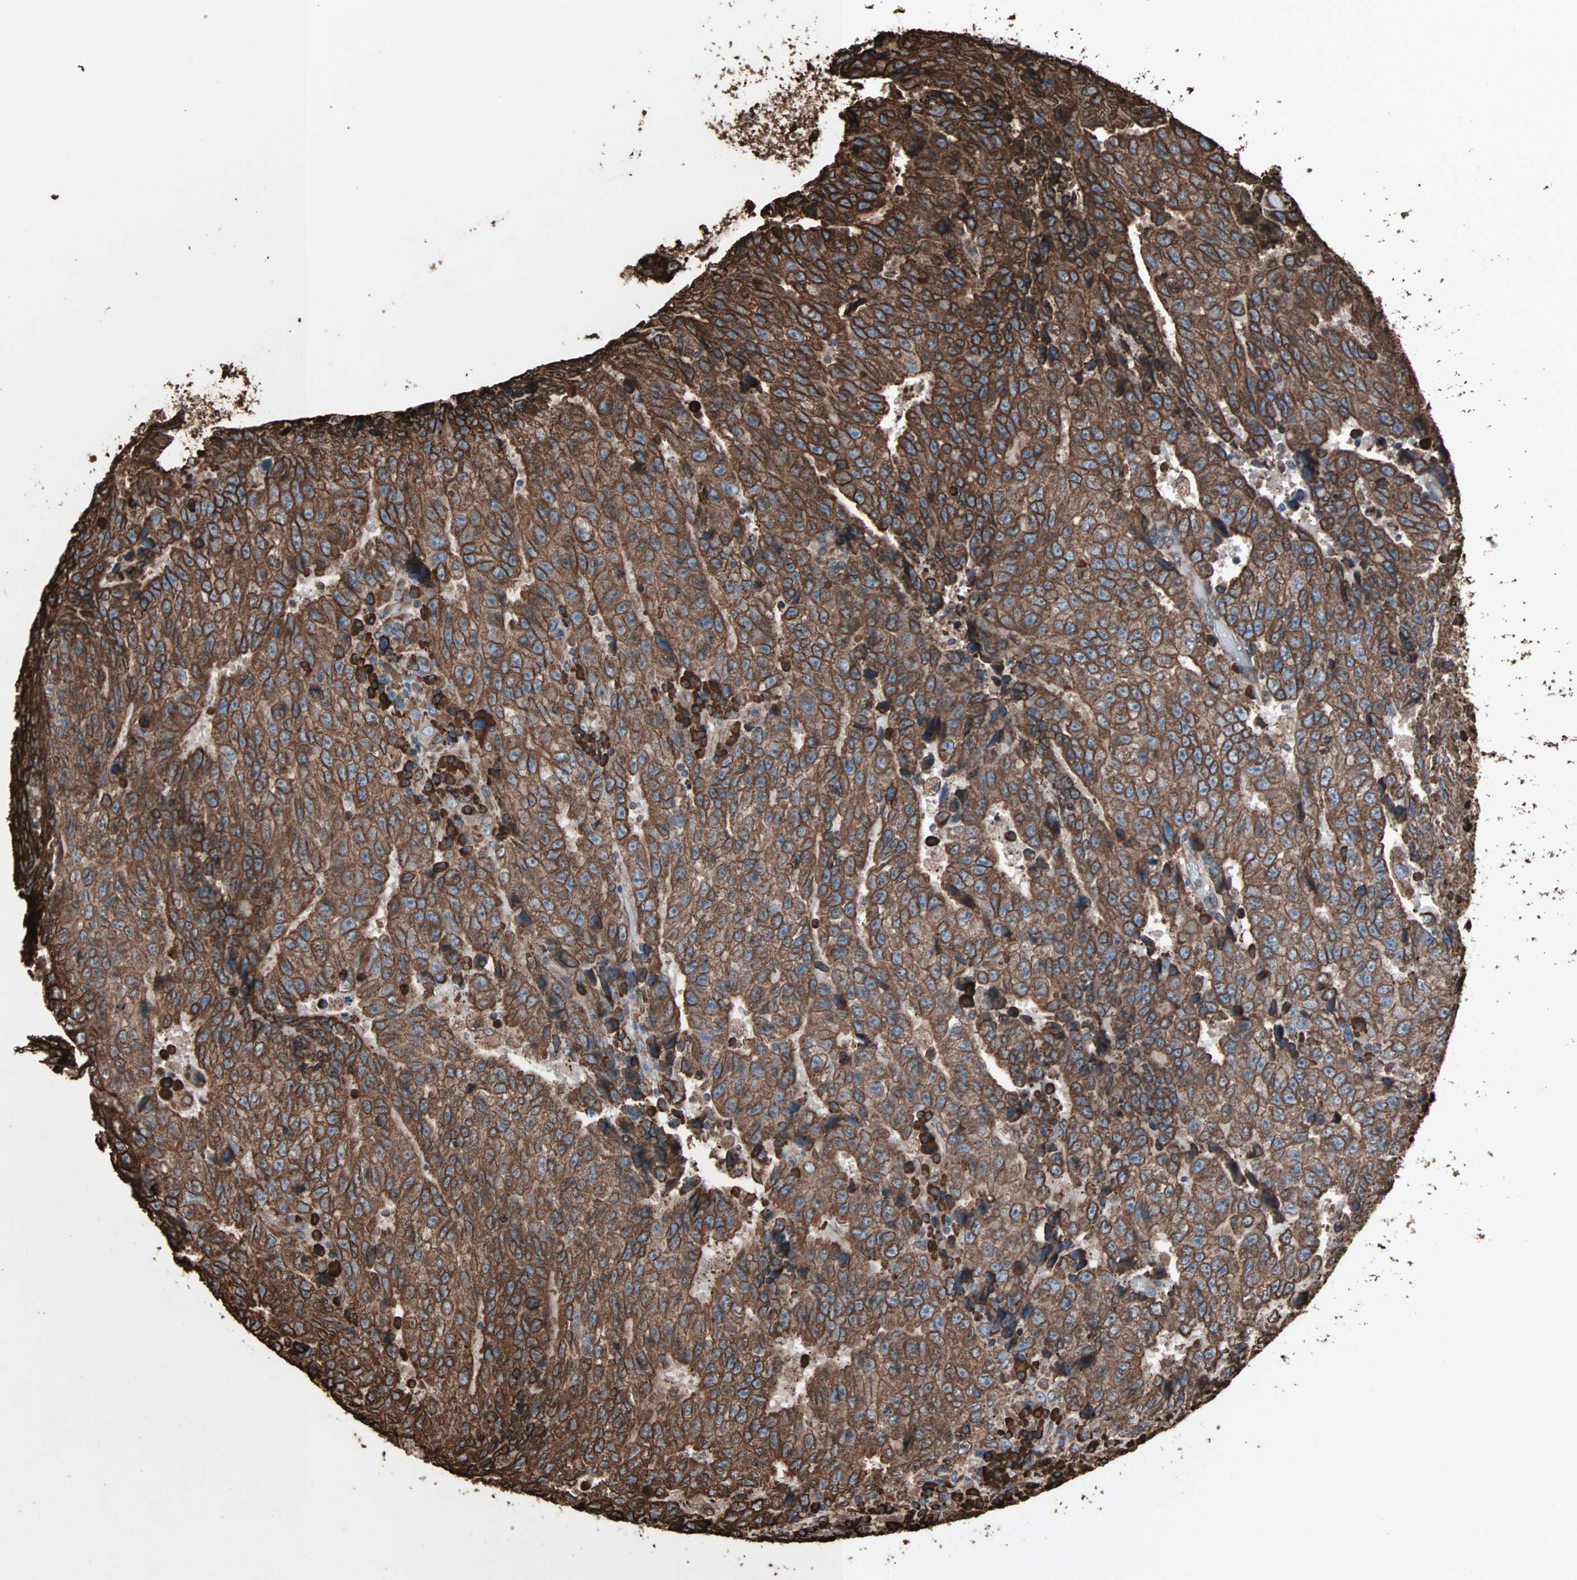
{"staining": {"intensity": "strong", "quantity": ">75%", "location": "cytoplasmic/membranous"}, "tissue": "testis cancer", "cell_type": "Tumor cells", "image_type": "cancer", "snomed": [{"axis": "morphology", "description": "Necrosis, NOS"}, {"axis": "morphology", "description": "Carcinoma, Embryonal, NOS"}, {"axis": "topography", "description": "Testis"}], "caption": "Immunohistochemical staining of human testis cancer (embryonal carcinoma) exhibits high levels of strong cytoplasmic/membranous protein staining in approximately >75% of tumor cells. (Brightfield microscopy of DAB IHC at high magnification).", "gene": "HSP90B1", "patient": {"sex": "male", "age": 19}}